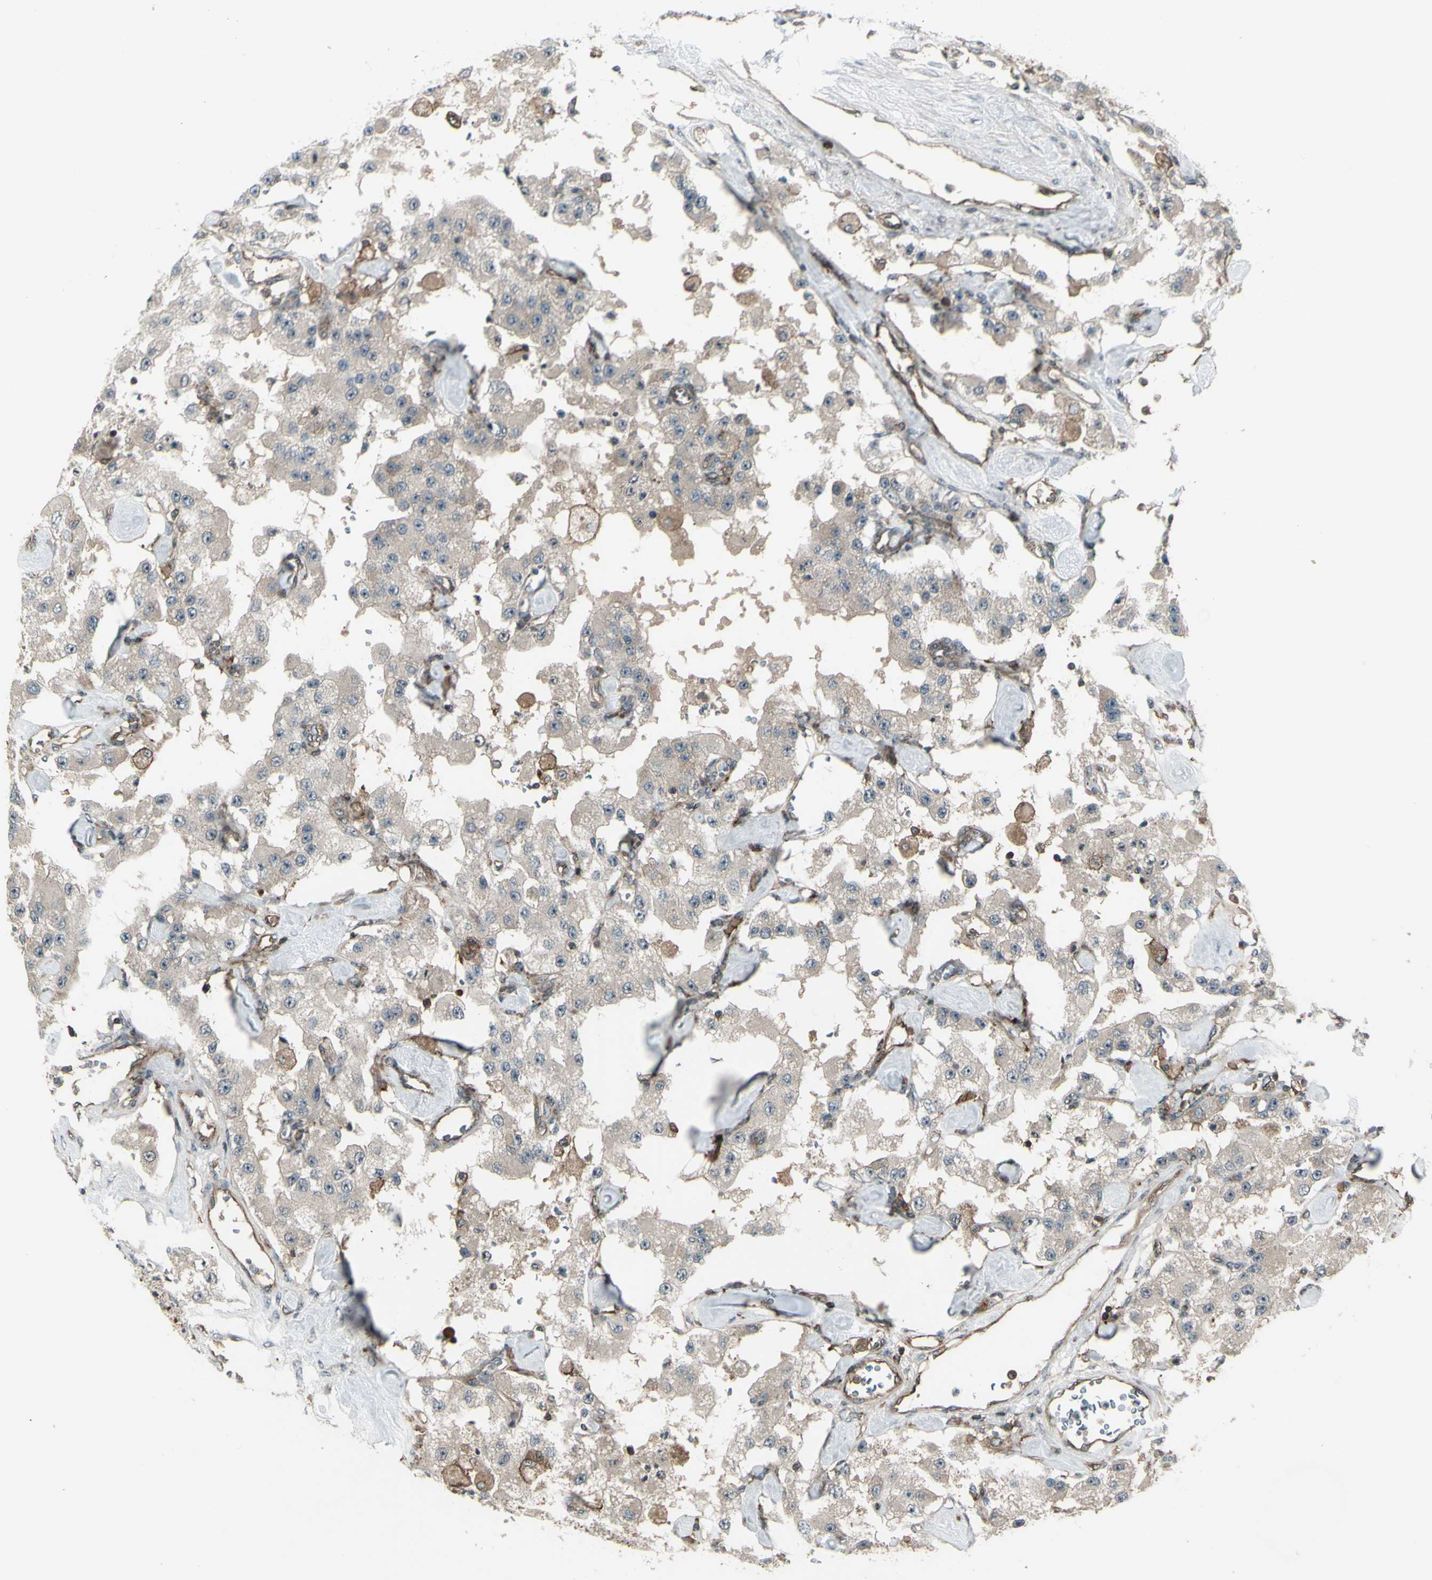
{"staining": {"intensity": "weak", "quantity": ">75%", "location": "cytoplasmic/membranous"}, "tissue": "carcinoid", "cell_type": "Tumor cells", "image_type": "cancer", "snomed": [{"axis": "morphology", "description": "Carcinoid, malignant, NOS"}, {"axis": "topography", "description": "Pancreas"}], "caption": "This is an image of immunohistochemistry (IHC) staining of carcinoid (malignant), which shows weak expression in the cytoplasmic/membranous of tumor cells.", "gene": "FXYD5", "patient": {"sex": "male", "age": 41}}